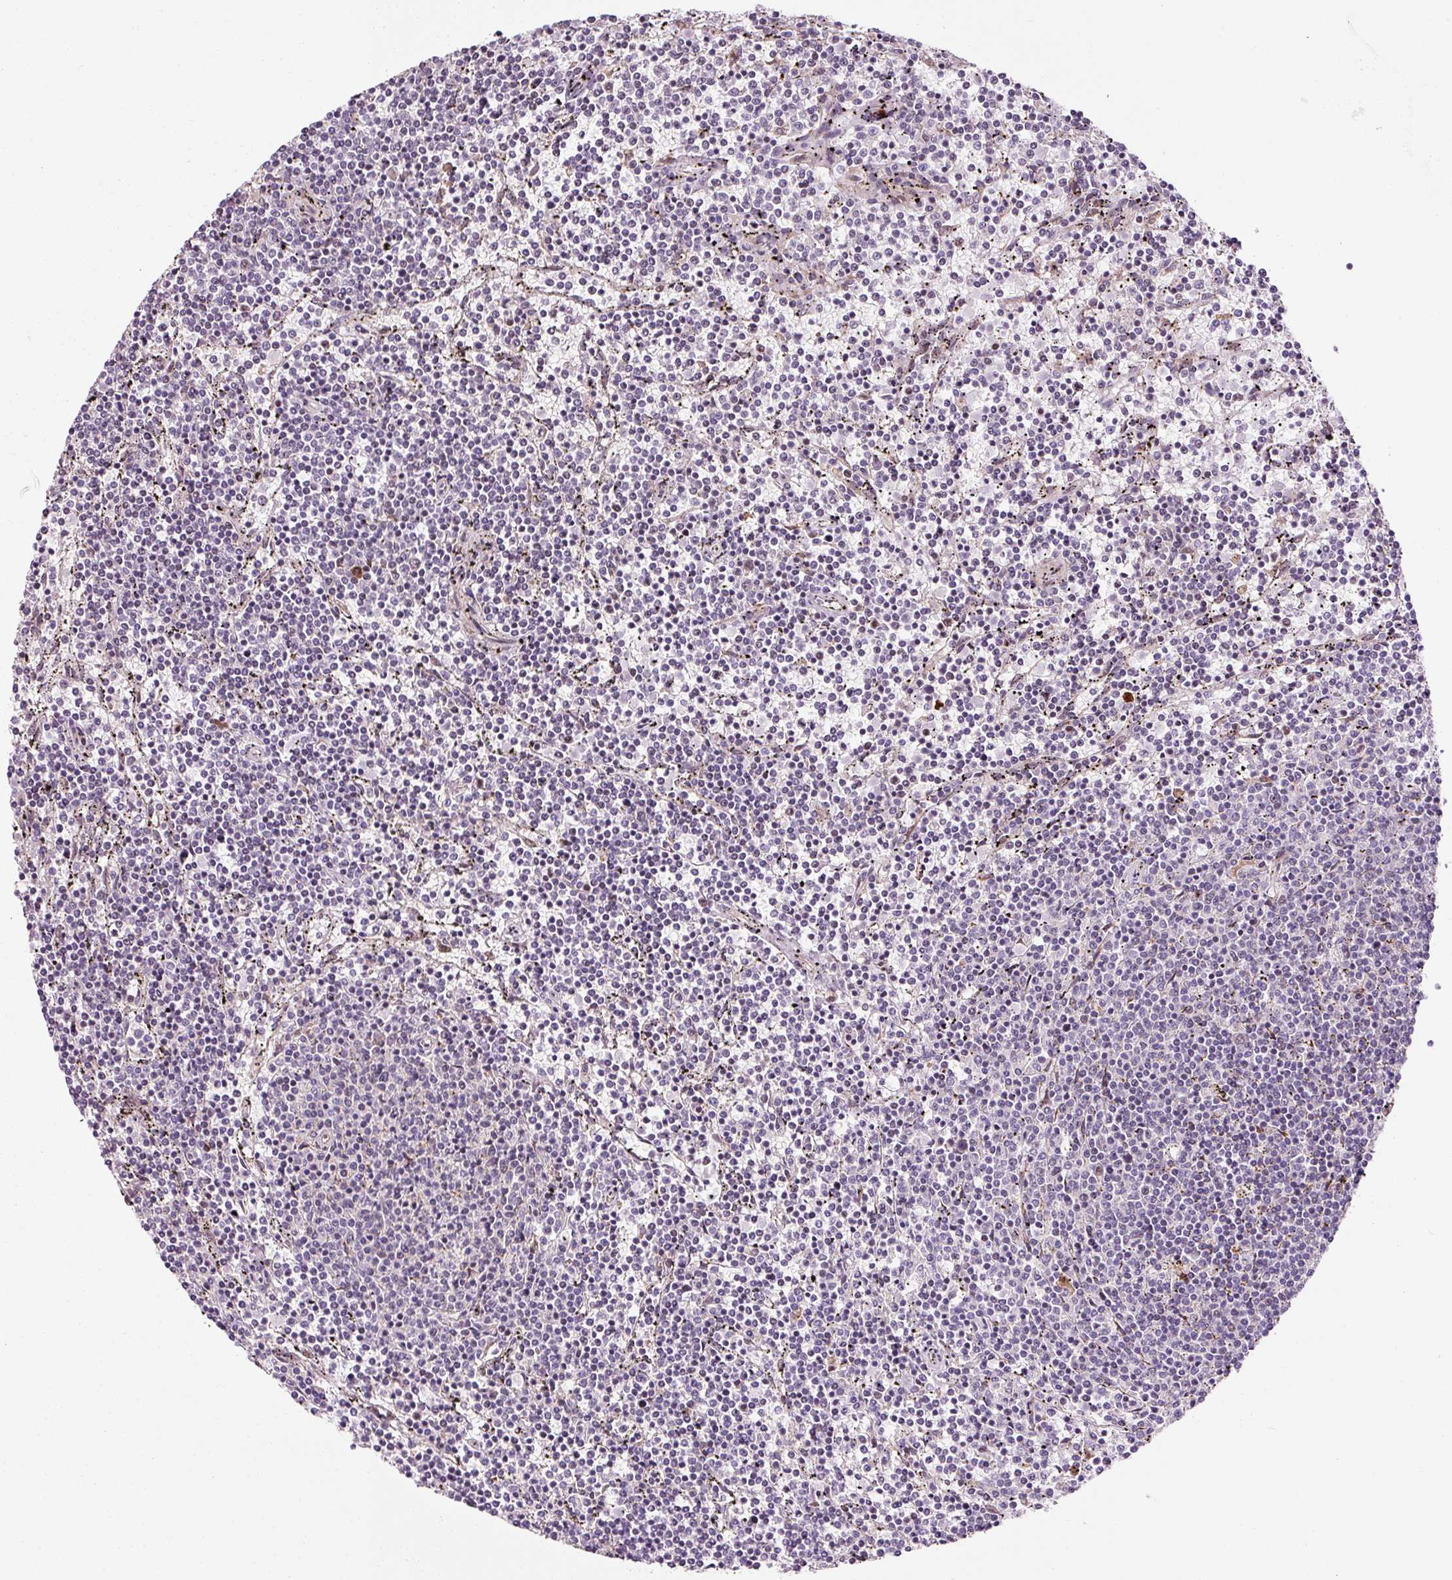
{"staining": {"intensity": "negative", "quantity": "none", "location": "none"}, "tissue": "lymphoma", "cell_type": "Tumor cells", "image_type": "cancer", "snomed": [{"axis": "morphology", "description": "Malignant lymphoma, non-Hodgkin's type, Low grade"}, {"axis": "topography", "description": "Spleen"}], "caption": "An image of human low-grade malignant lymphoma, non-Hodgkin's type is negative for staining in tumor cells. (DAB immunohistochemistry (IHC) visualized using brightfield microscopy, high magnification).", "gene": "ANKRD20A1", "patient": {"sex": "female", "age": 50}}